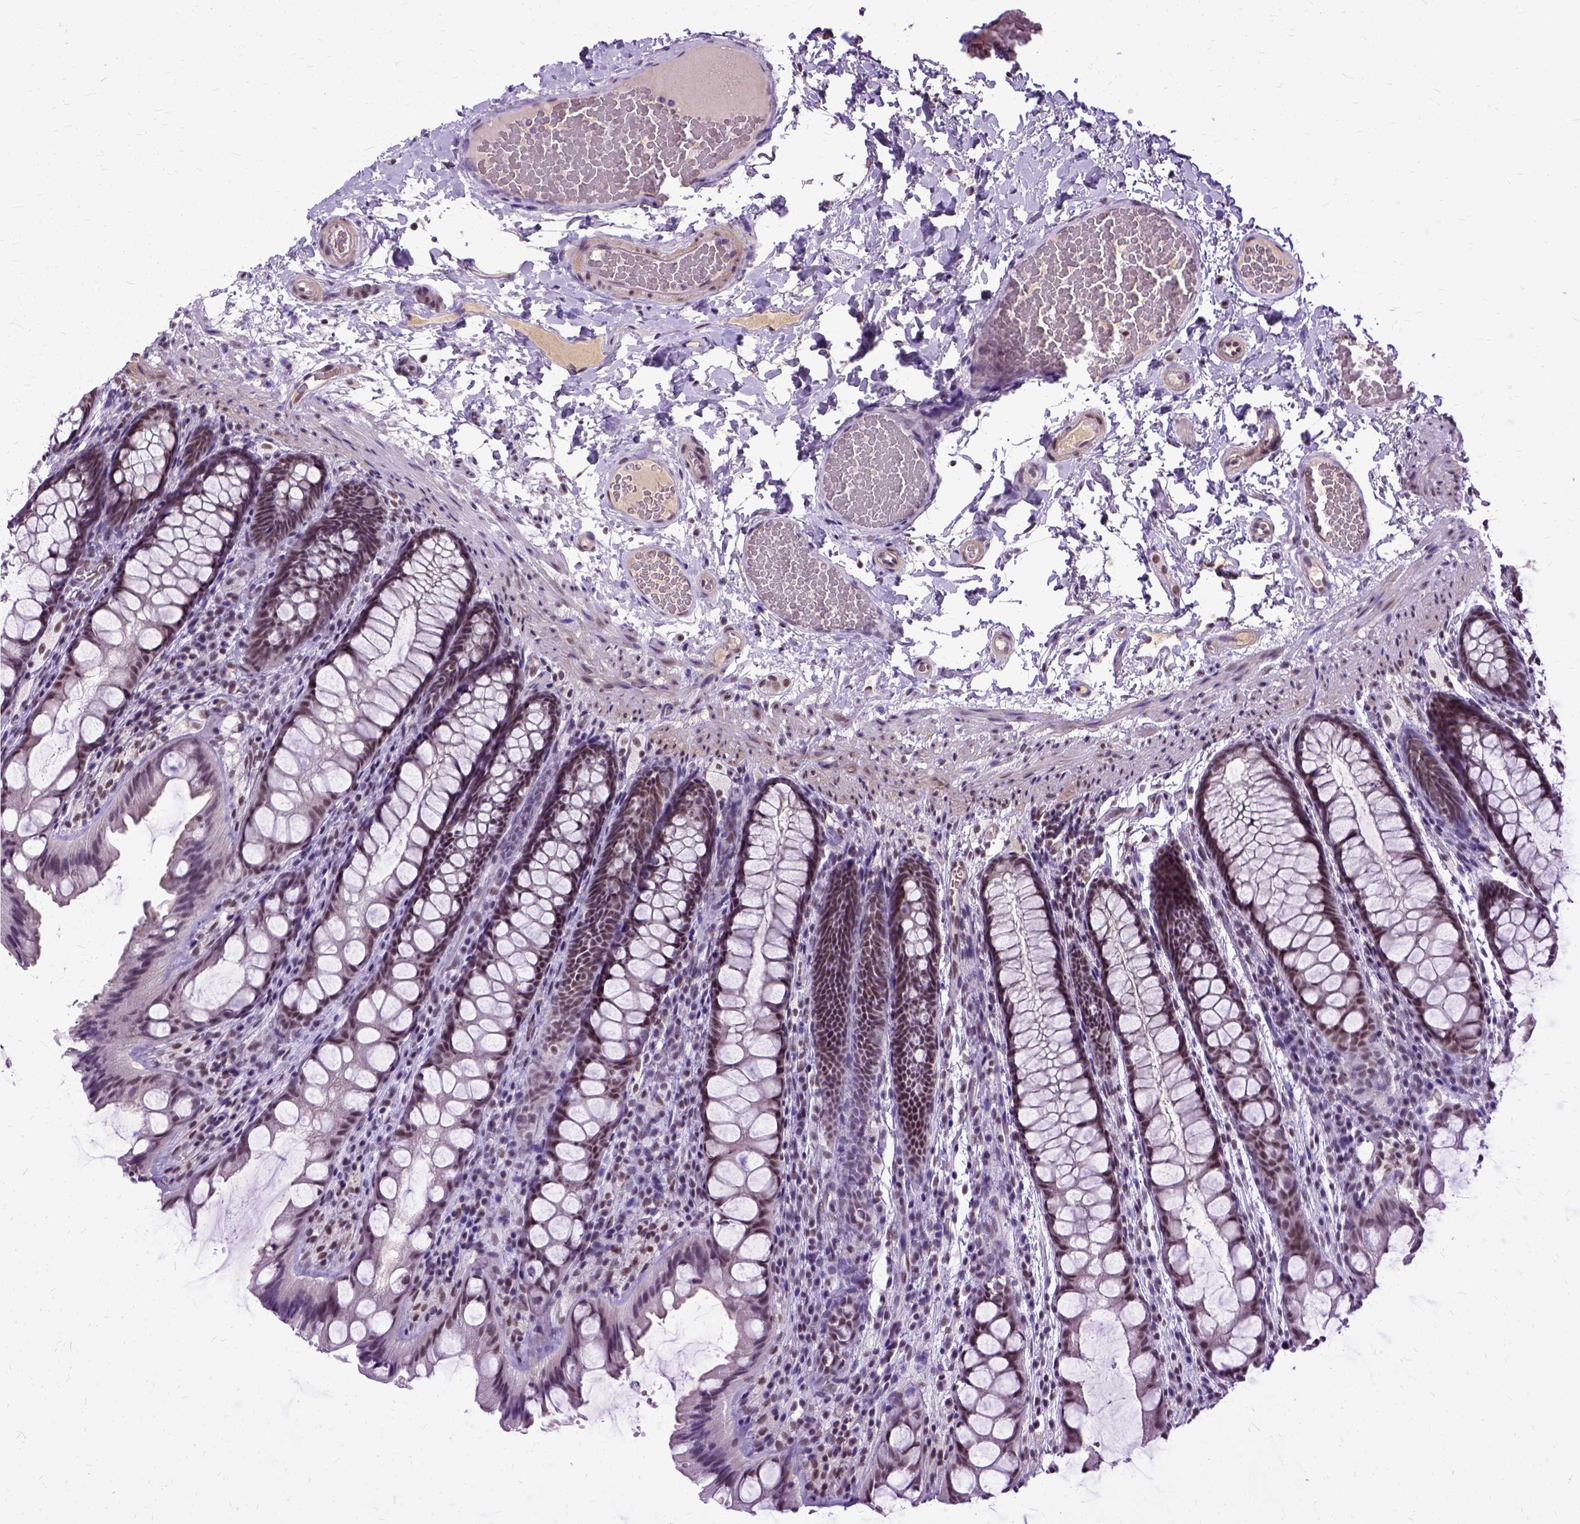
{"staining": {"intensity": "weak", "quantity": ">75%", "location": "nuclear"}, "tissue": "colon", "cell_type": "Endothelial cells", "image_type": "normal", "snomed": [{"axis": "morphology", "description": "Normal tissue, NOS"}, {"axis": "topography", "description": "Colon"}], "caption": "A high-resolution photomicrograph shows IHC staining of unremarkable colon, which exhibits weak nuclear staining in approximately >75% of endothelial cells.", "gene": "SETD1A", "patient": {"sex": "male", "age": 47}}